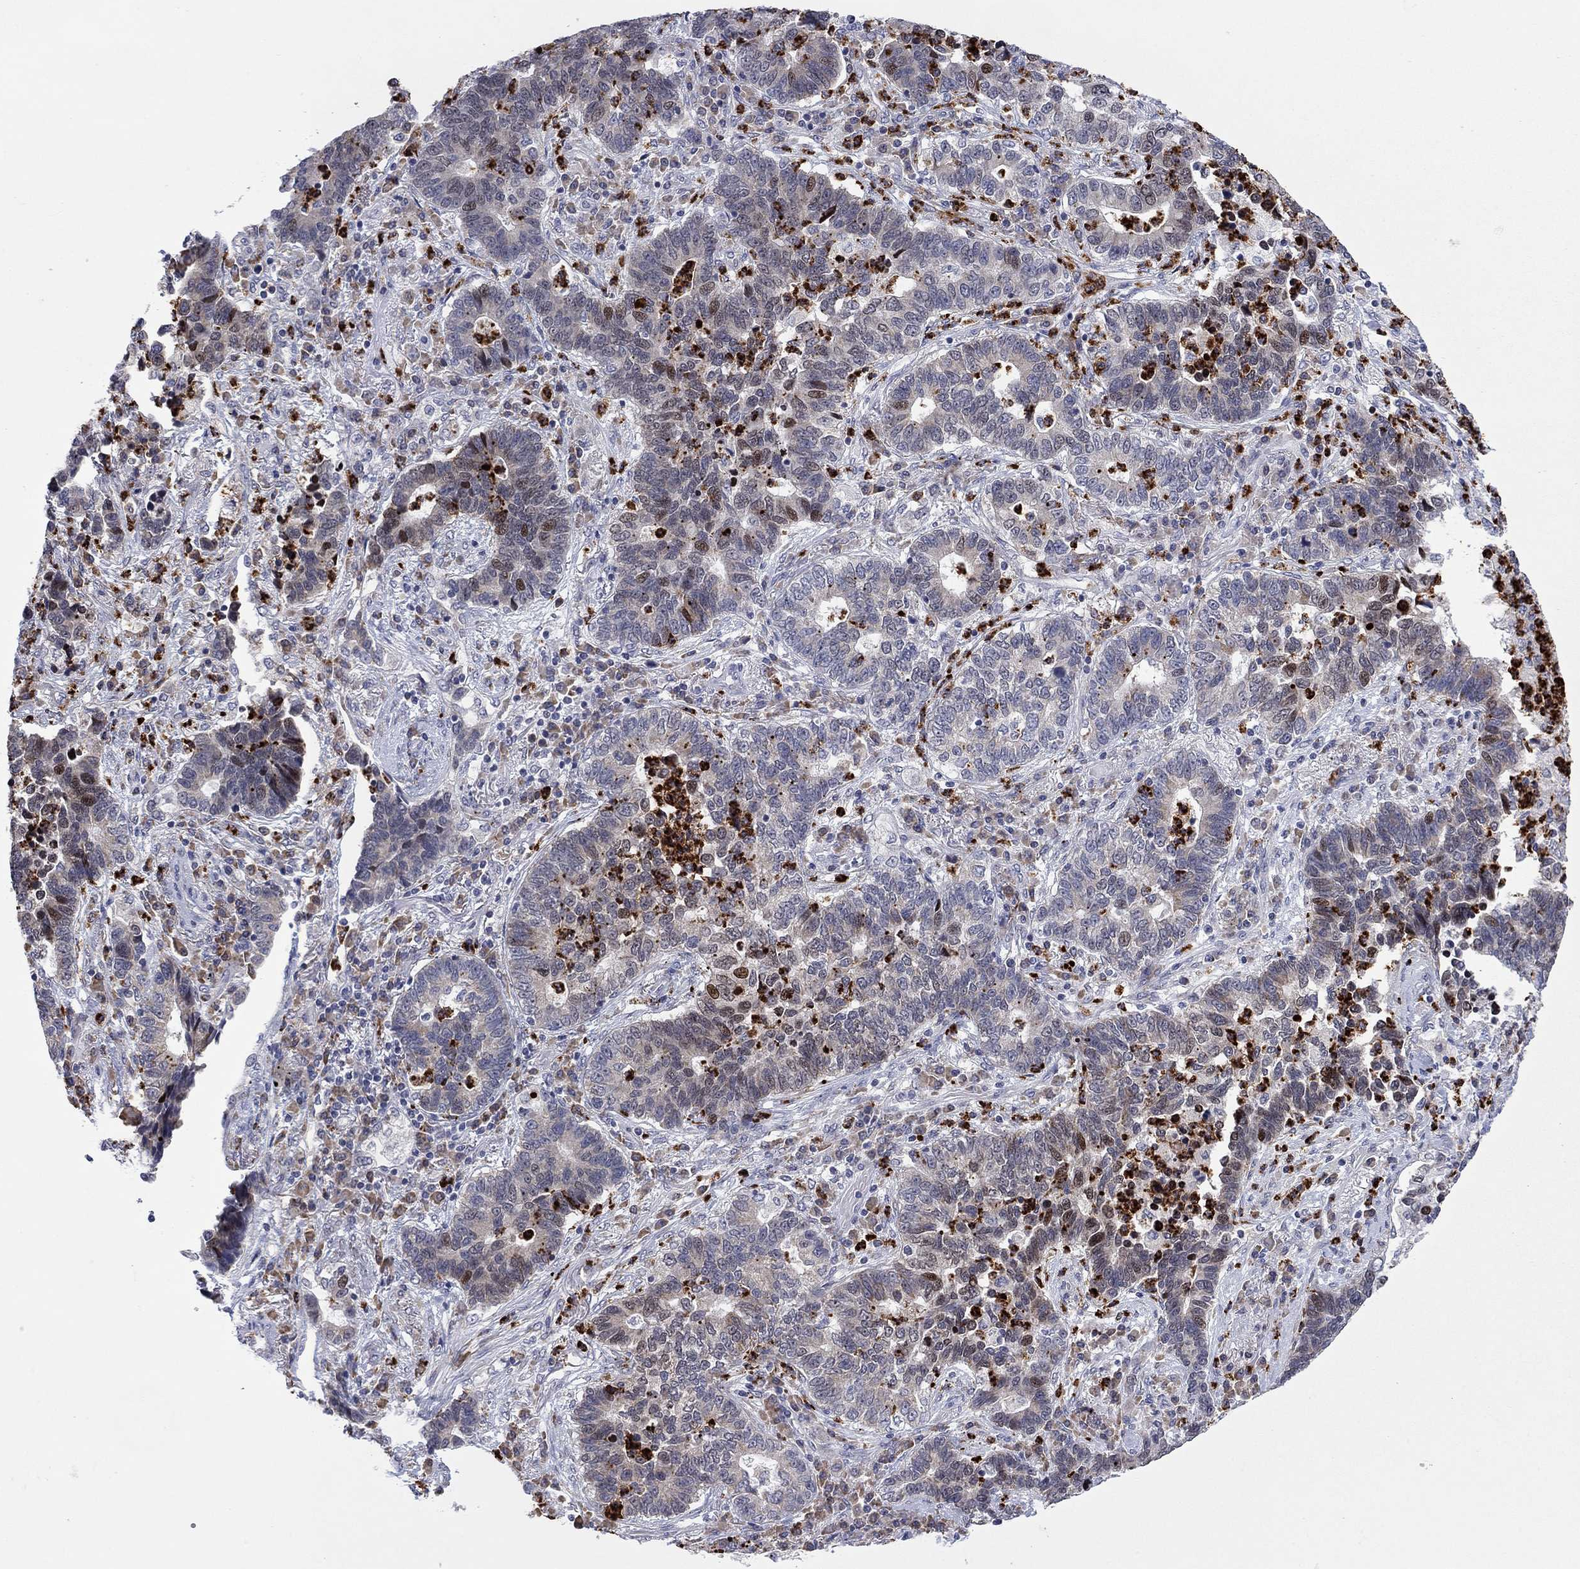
{"staining": {"intensity": "negative", "quantity": "none", "location": "none"}, "tissue": "lung cancer", "cell_type": "Tumor cells", "image_type": "cancer", "snomed": [{"axis": "morphology", "description": "Adenocarcinoma, NOS"}, {"axis": "topography", "description": "Lung"}], "caption": "Protein analysis of lung cancer (adenocarcinoma) reveals no significant expression in tumor cells.", "gene": "MTRFR", "patient": {"sex": "female", "age": 57}}